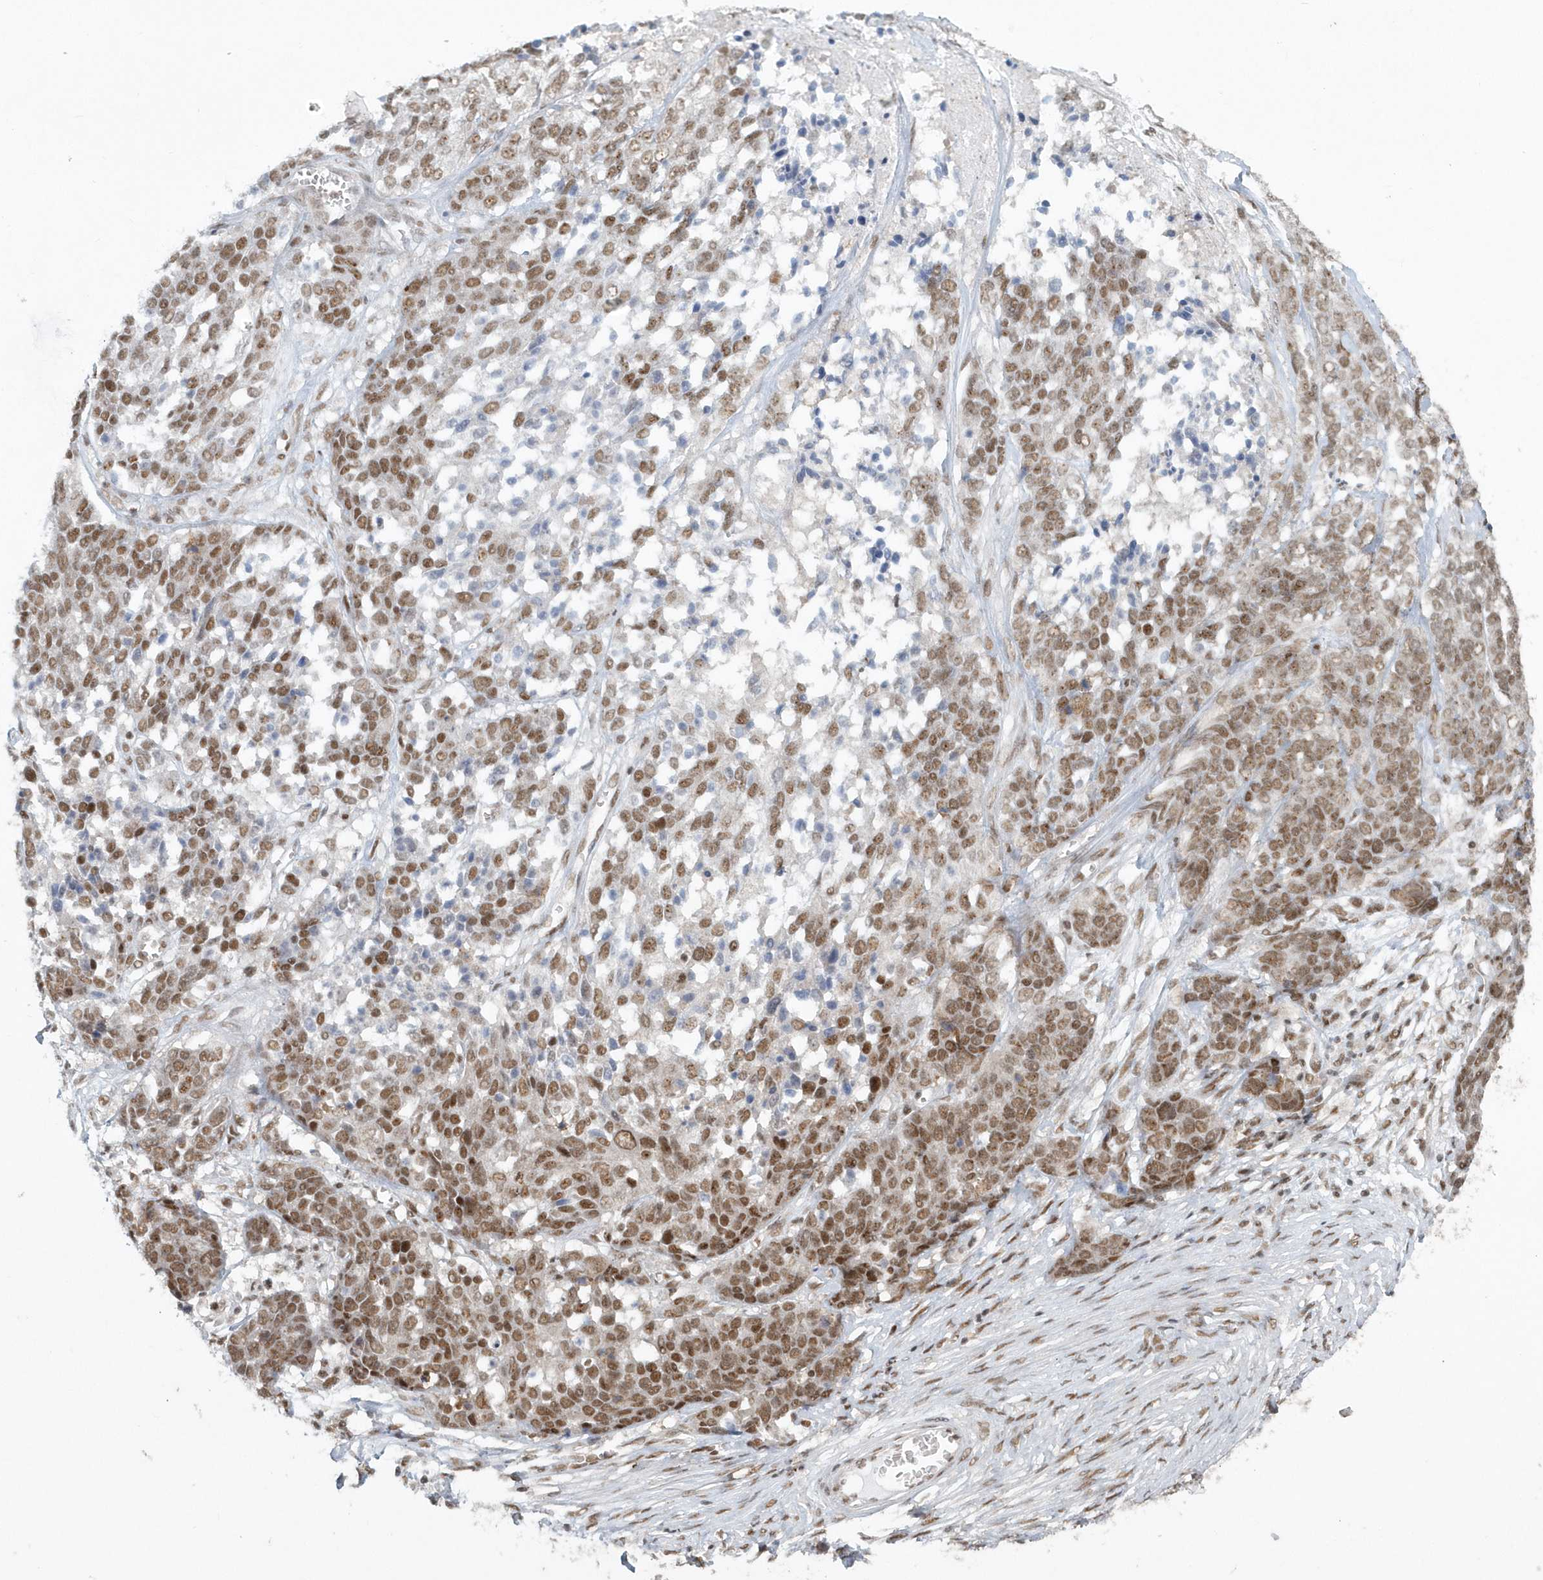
{"staining": {"intensity": "moderate", "quantity": "25%-75%", "location": "nuclear"}, "tissue": "ovarian cancer", "cell_type": "Tumor cells", "image_type": "cancer", "snomed": [{"axis": "morphology", "description": "Cystadenocarcinoma, serous, NOS"}, {"axis": "topography", "description": "Ovary"}], "caption": "Immunohistochemical staining of ovarian cancer displays medium levels of moderate nuclear positivity in about 25%-75% of tumor cells.", "gene": "YTHDC1", "patient": {"sex": "female", "age": 44}}